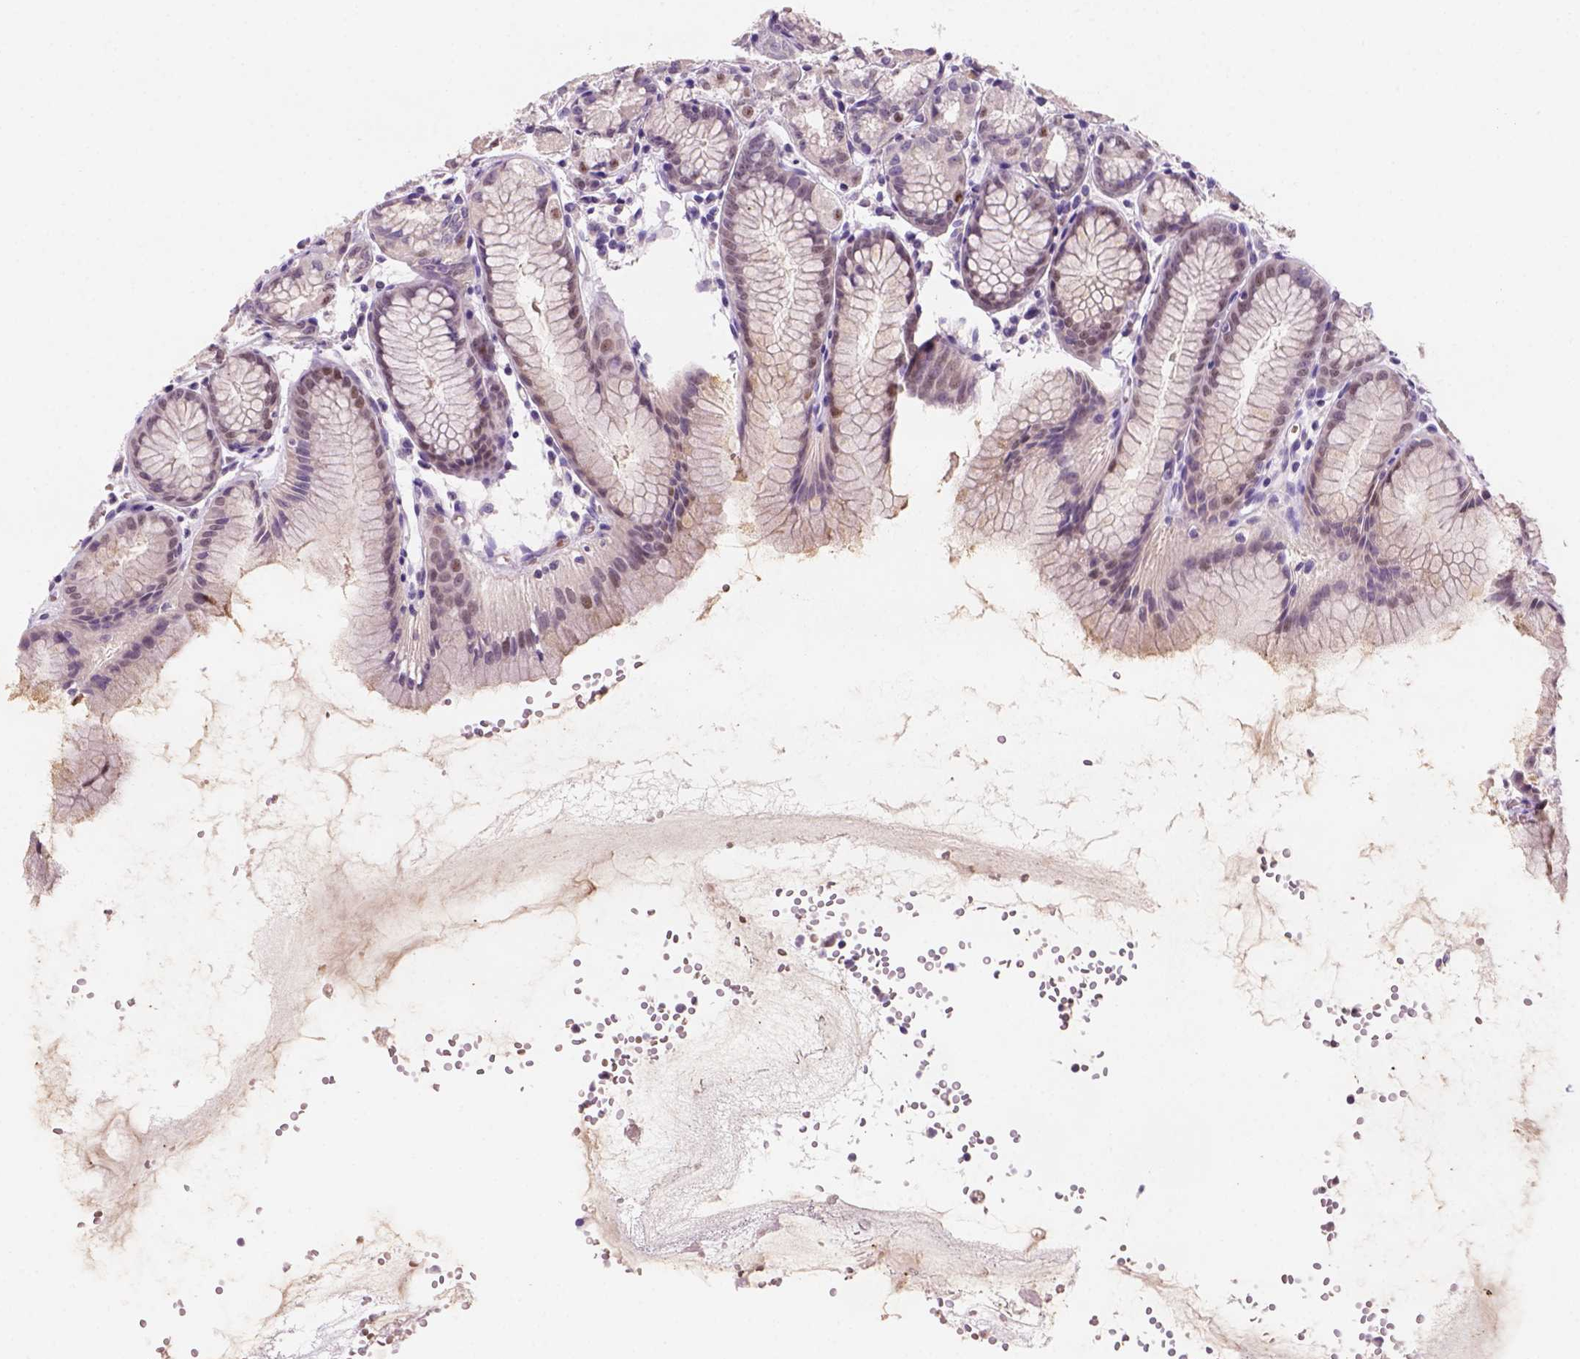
{"staining": {"intensity": "moderate", "quantity": "25%-75%", "location": "nuclear"}, "tissue": "stomach", "cell_type": "Glandular cells", "image_type": "normal", "snomed": [{"axis": "morphology", "description": "Normal tissue, NOS"}, {"axis": "topography", "description": "Stomach, upper"}], "caption": "Benign stomach was stained to show a protein in brown. There is medium levels of moderate nuclear positivity in approximately 25%-75% of glandular cells. Immunohistochemistry (ihc) stains the protein in brown and the nuclei are stained blue.", "gene": "ZMAT4", "patient": {"sex": "male", "age": 47}}